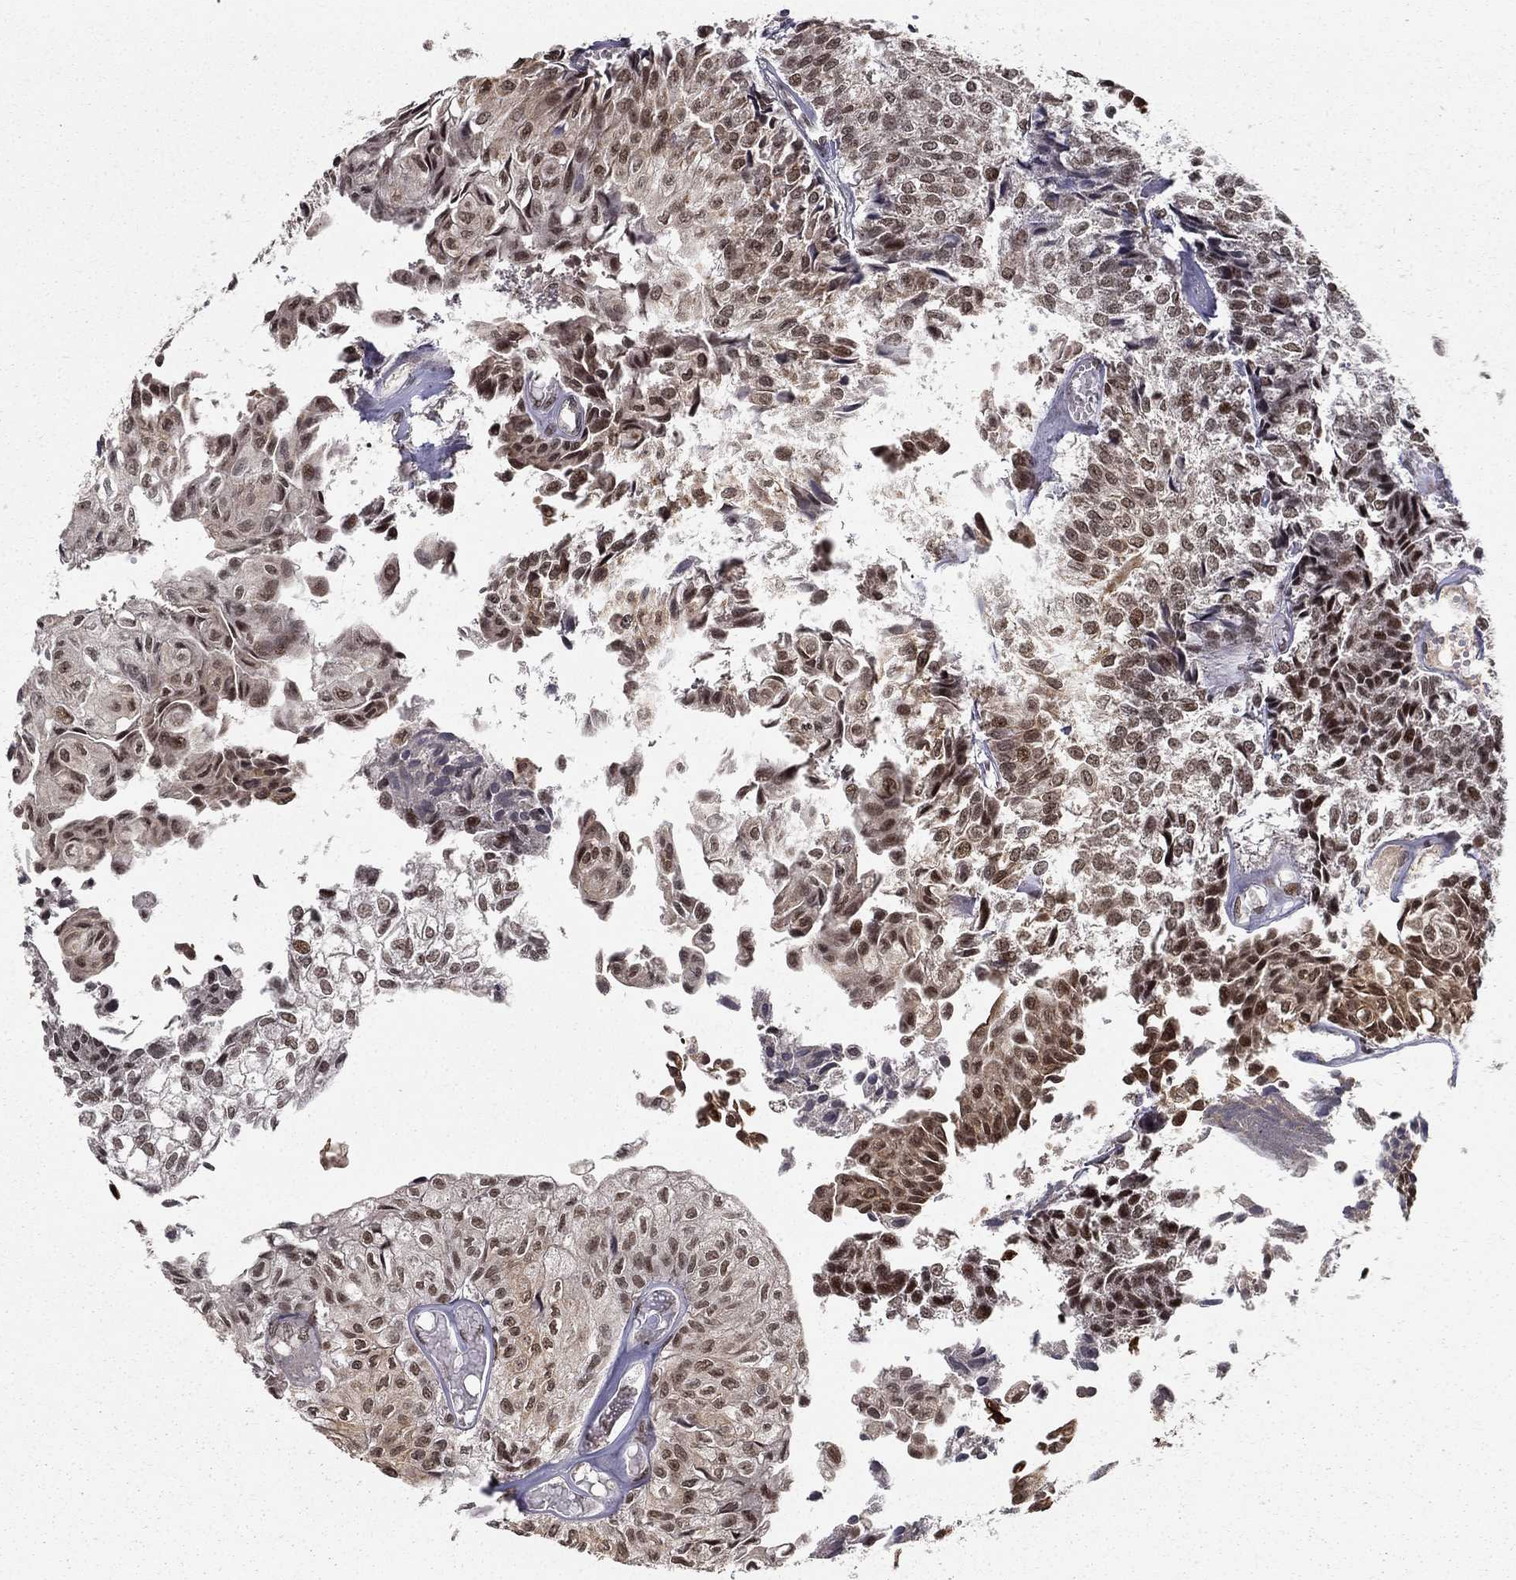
{"staining": {"intensity": "moderate", "quantity": "25%-75%", "location": "nuclear"}, "tissue": "urothelial cancer", "cell_type": "Tumor cells", "image_type": "cancer", "snomed": [{"axis": "morphology", "description": "Urothelial carcinoma, Low grade"}, {"axis": "topography", "description": "Urinary bladder"}], "caption": "DAB (3,3'-diaminobenzidine) immunohistochemical staining of urothelial cancer demonstrates moderate nuclear protein expression in approximately 25%-75% of tumor cells. (Brightfield microscopy of DAB IHC at high magnification).", "gene": "CDCA7L", "patient": {"sex": "male", "age": 89}}